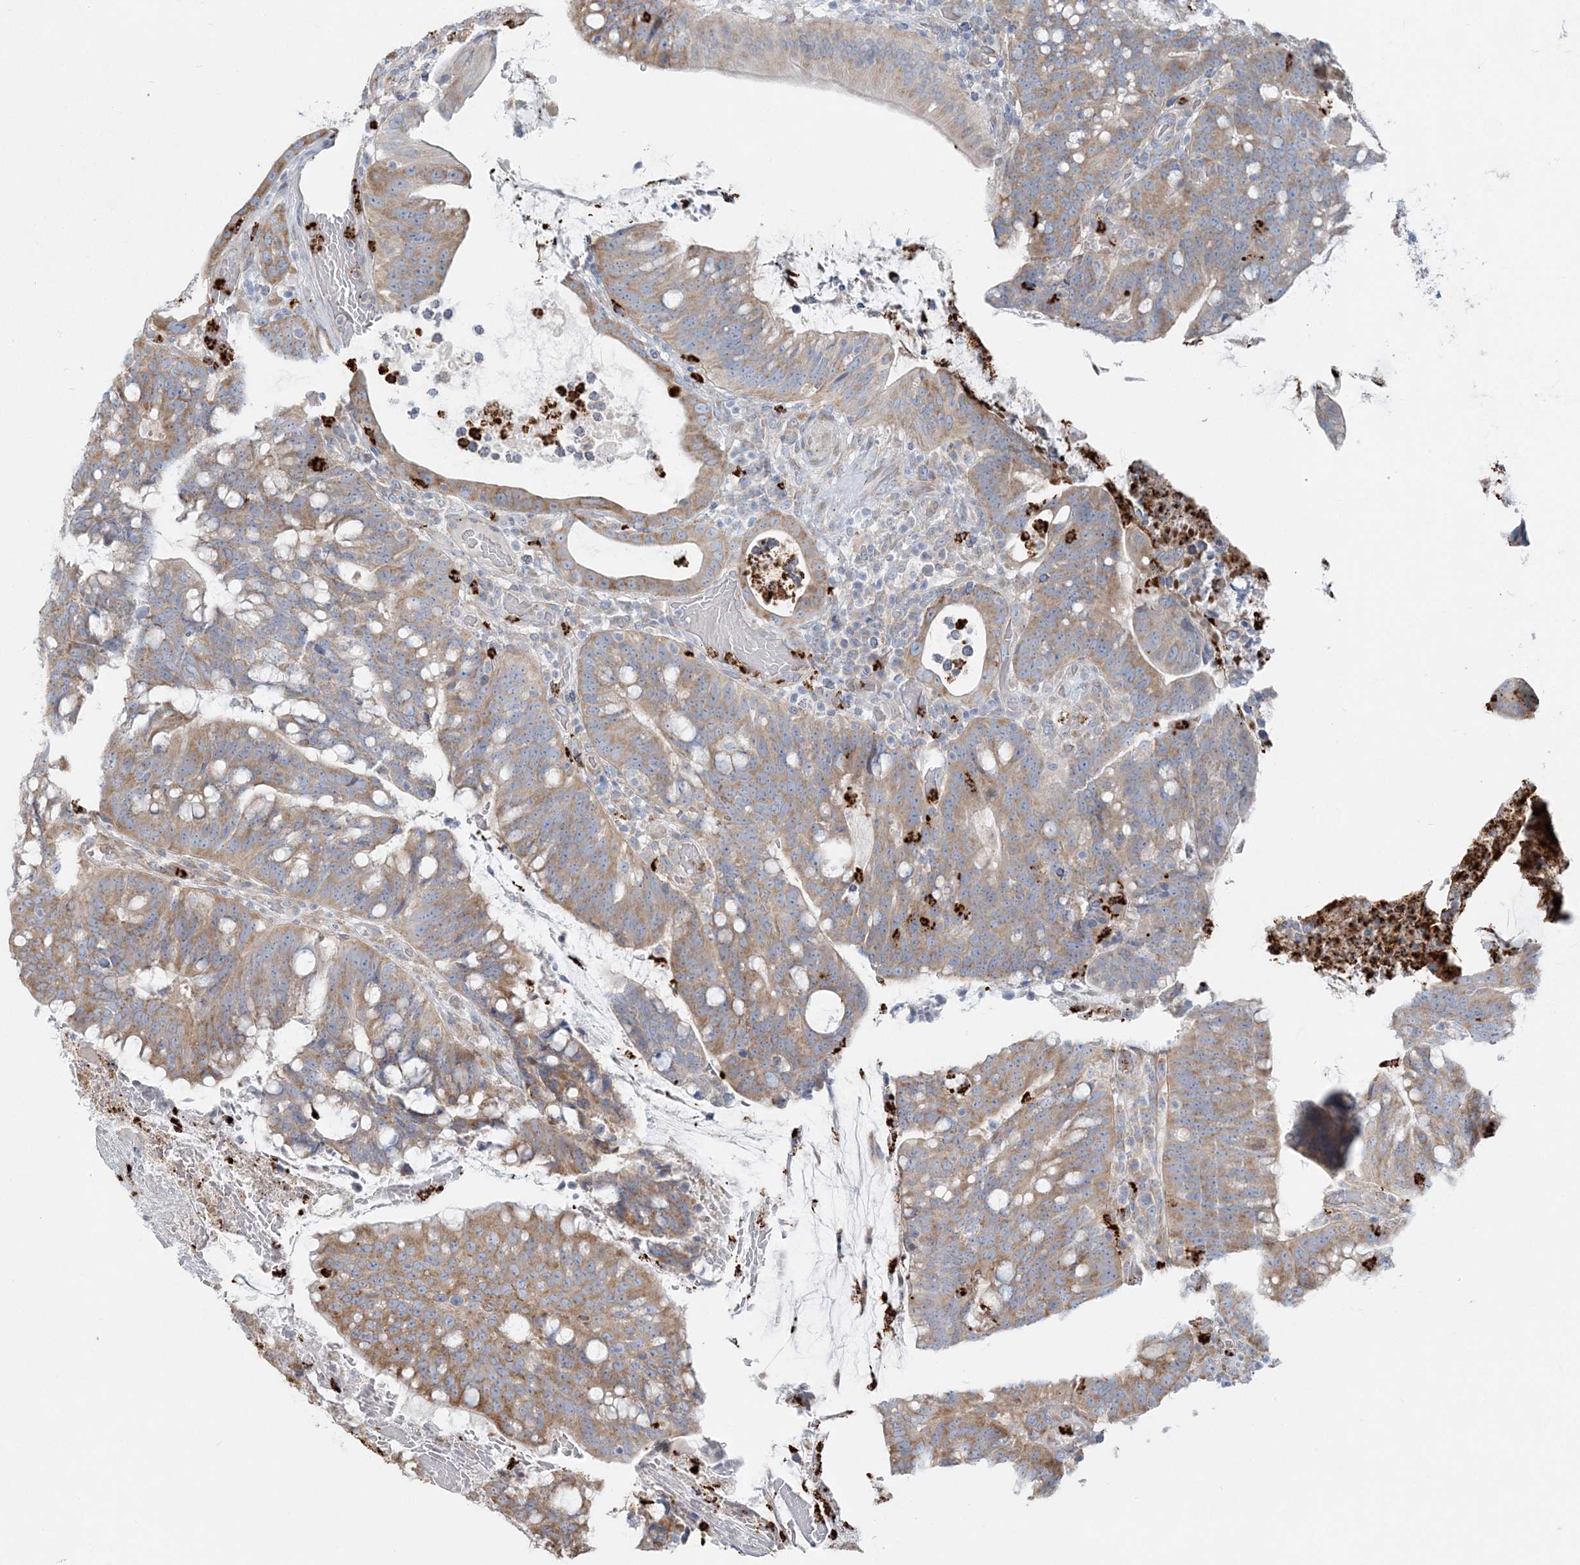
{"staining": {"intensity": "moderate", "quantity": ">75%", "location": "cytoplasmic/membranous"}, "tissue": "colorectal cancer", "cell_type": "Tumor cells", "image_type": "cancer", "snomed": [{"axis": "morphology", "description": "Adenocarcinoma, NOS"}, {"axis": "topography", "description": "Colon"}], "caption": "The photomicrograph shows immunohistochemical staining of colorectal adenocarcinoma. There is moderate cytoplasmic/membranous expression is present in about >75% of tumor cells. The staining was performed using DAB (3,3'-diaminobenzidine), with brown indicating positive protein expression. Nuclei are stained blue with hematoxylin.", "gene": "CCNJ", "patient": {"sex": "female", "age": 66}}